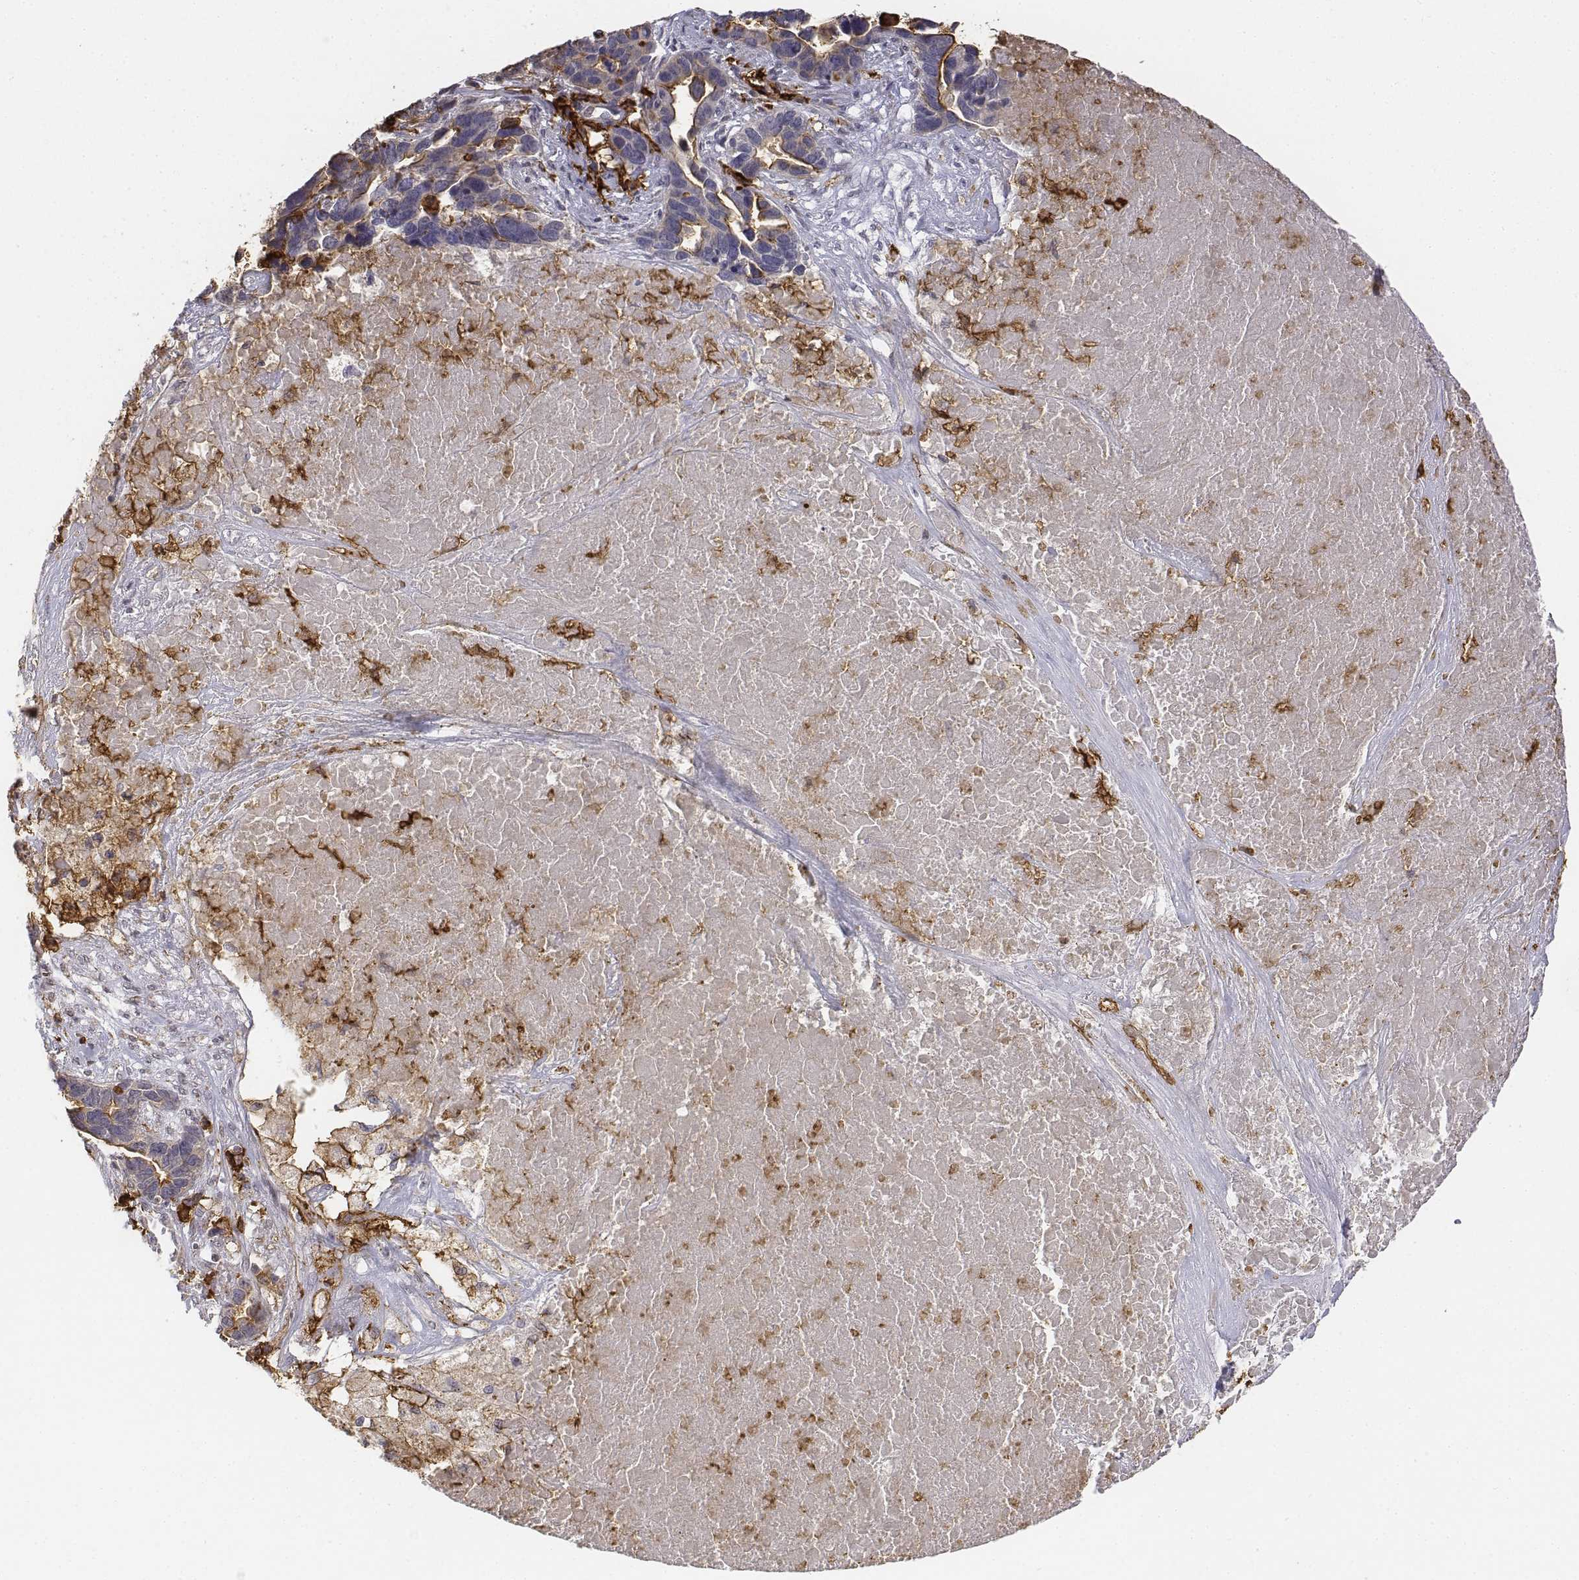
{"staining": {"intensity": "negative", "quantity": "none", "location": "none"}, "tissue": "ovarian cancer", "cell_type": "Tumor cells", "image_type": "cancer", "snomed": [{"axis": "morphology", "description": "Cystadenocarcinoma, serous, NOS"}, {"axis": "topography", "description": "Ovary"}], "caption": "Immunohistochemistry (IHC) micrograph of human ovarian serous cystadenocarcinoma stained for a protein (brown), which displays no expression in tumor cells.", "gene": "CD14", "patient": {"sex": "female", "age": 54}}